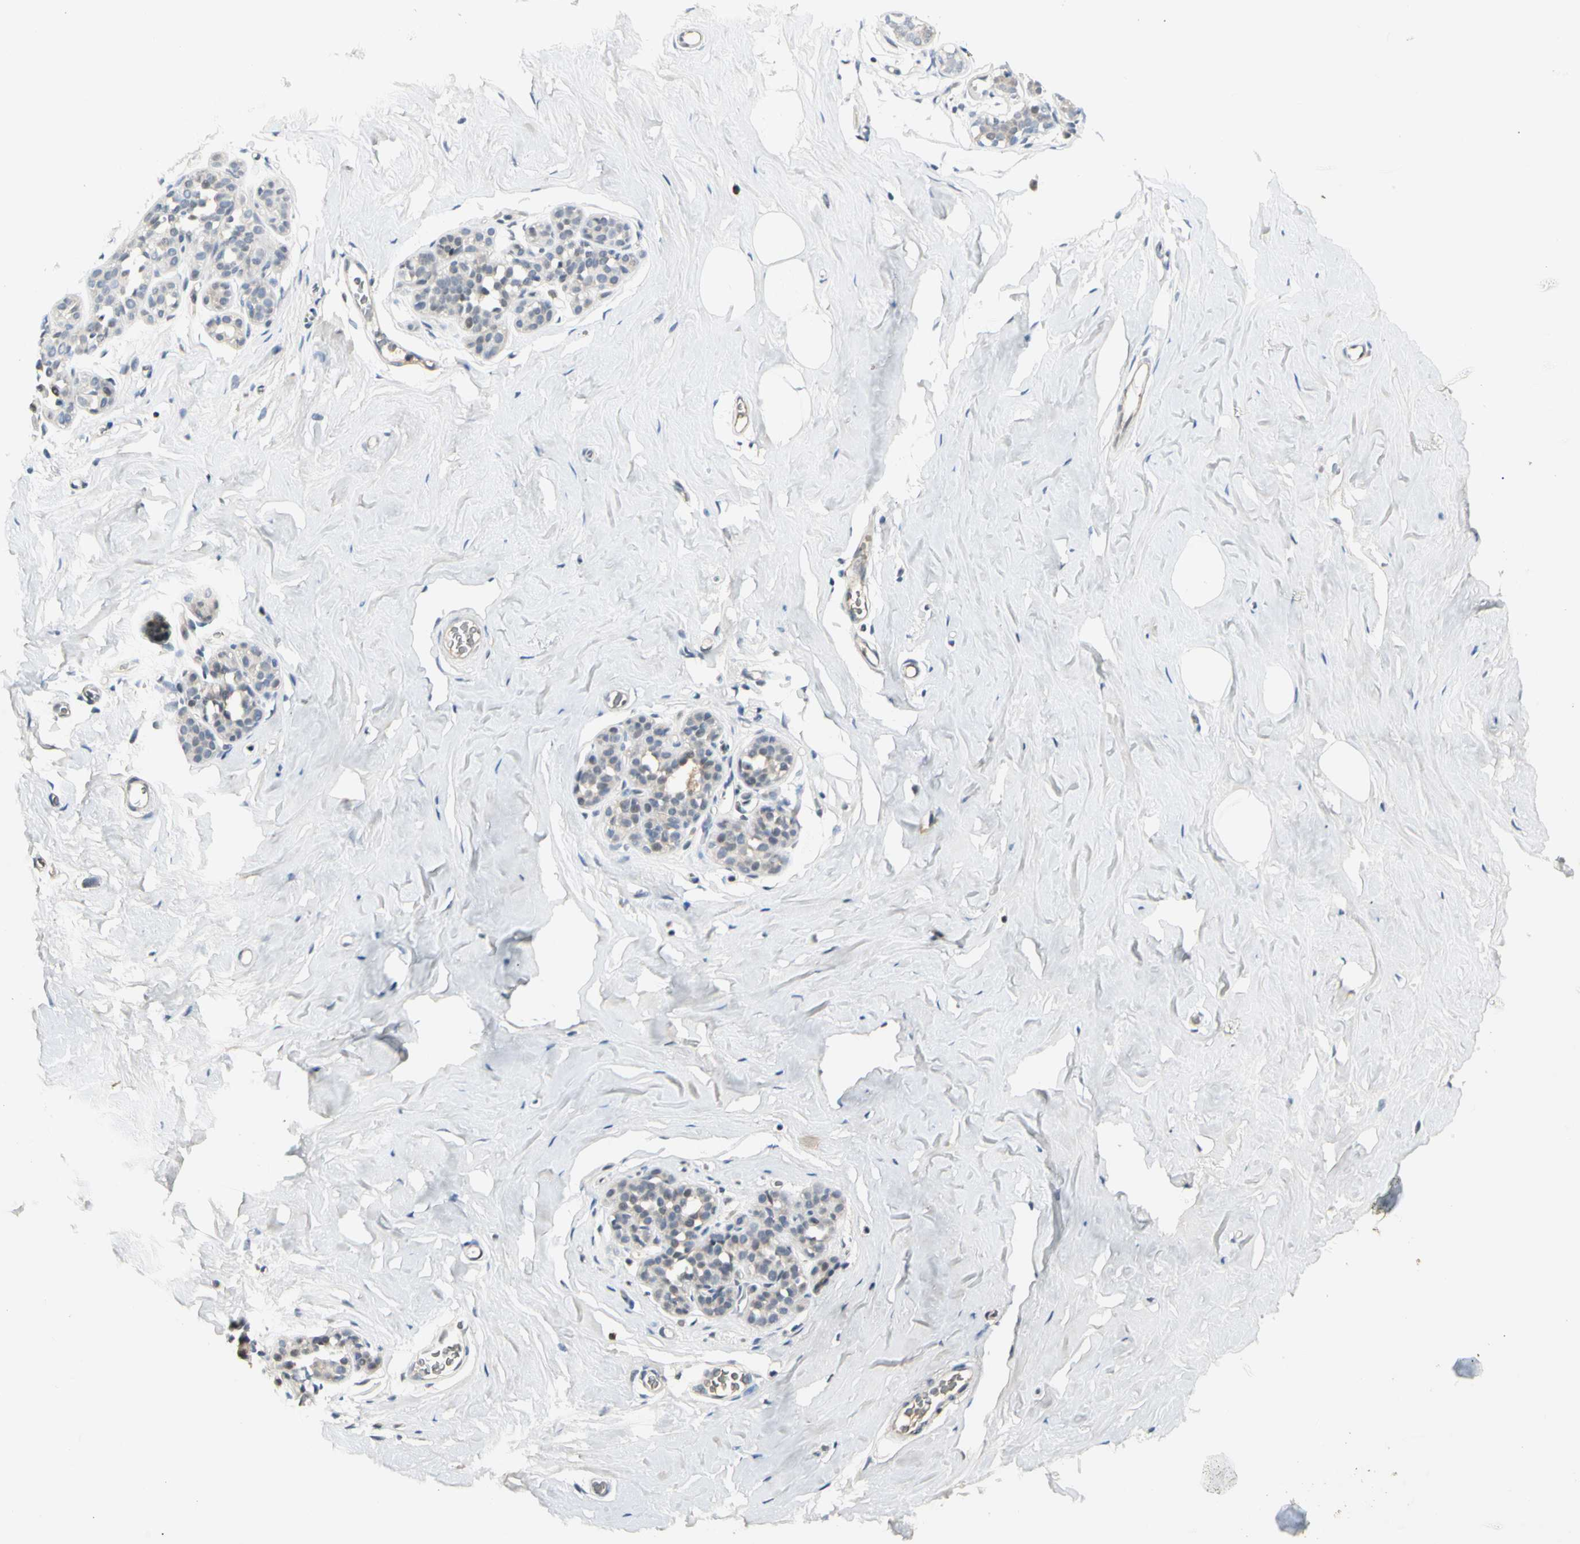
{"staining": {"intensity": "negative", "quantity": "none", "location": "none"}, "tissue": "breast", "cell_type": "Adipocytes", "image_type": "normal", "snomed": [{"axis": "morphology", "description": "Normal tissue, NOS"}, {"axis": "topography", "description": "Breast"}], "caption": "Immunohistochemistry photomicrograph of normal breast: human breast stained with DAB exhibits no significant protein positivity in adipocytes. (Immunohistochemistry, brightfield microscopy, high magnification).", "gene": "GREM1", "patient": {"sex": "female", "age": 75}}